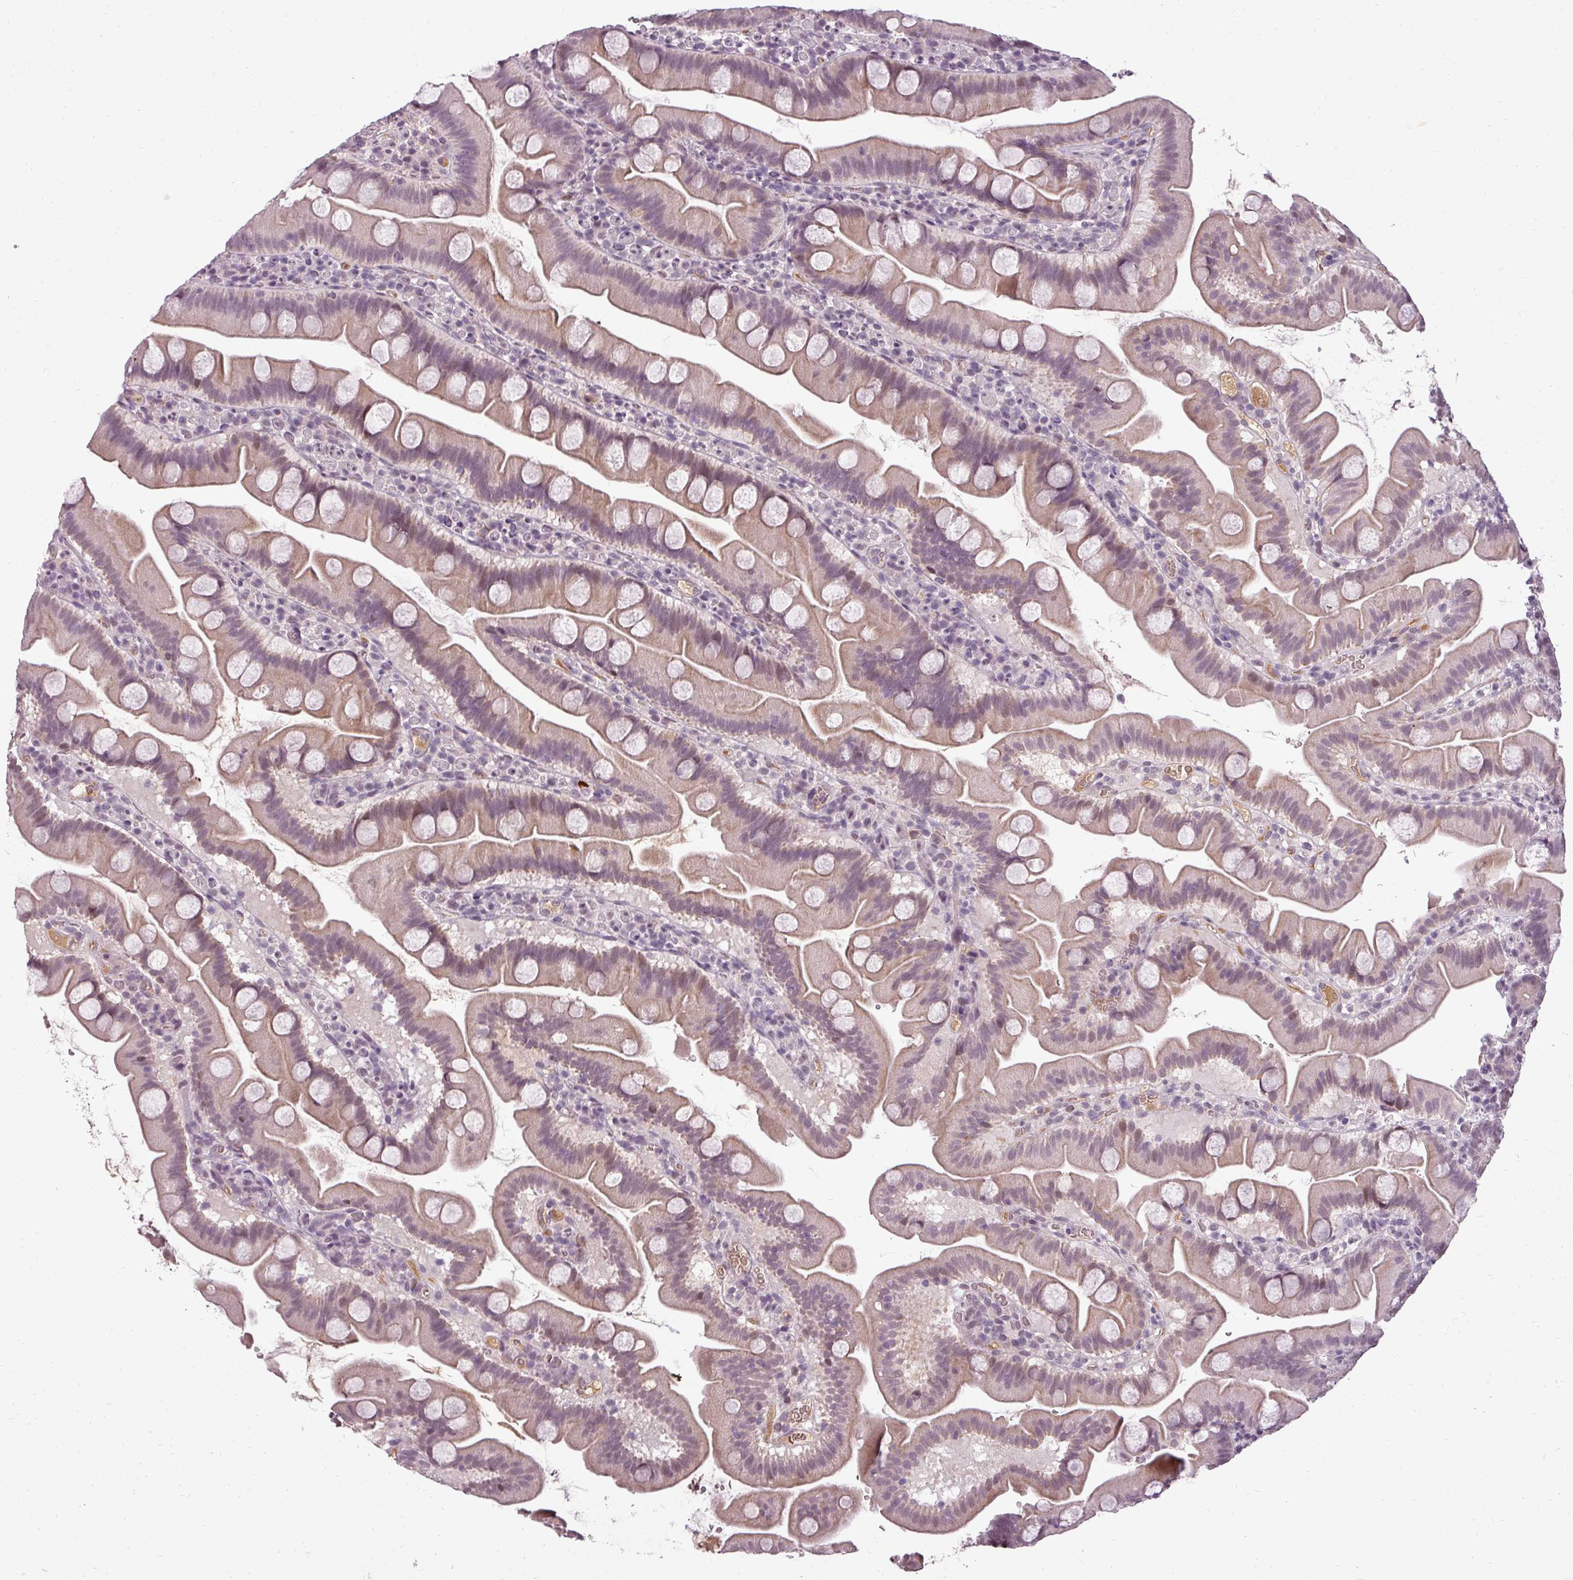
{"staining": {"intensity": "moderate", "quantity": ">75%", "location": "cytoplasmic/membranous,nuclear"}, "tissue": "small intestine", "cell_type": "Glandular cells", "image_type": "normal", "snomed": [{"axis": "morphology", "description": "Normal tissue, NOS"}, {"axis": "topography", "description": "Small intestine"}], "caption": "Moderate cytoplasmic/membranous,nuclear positivity is appreciated in approximately >75% of glandular cells in unremarkable small intestine. (DAB IHC with brightfield microscopy, high magnification).", "gene": "BCAS3", "patient": {"sex": "female", "age": 68}}